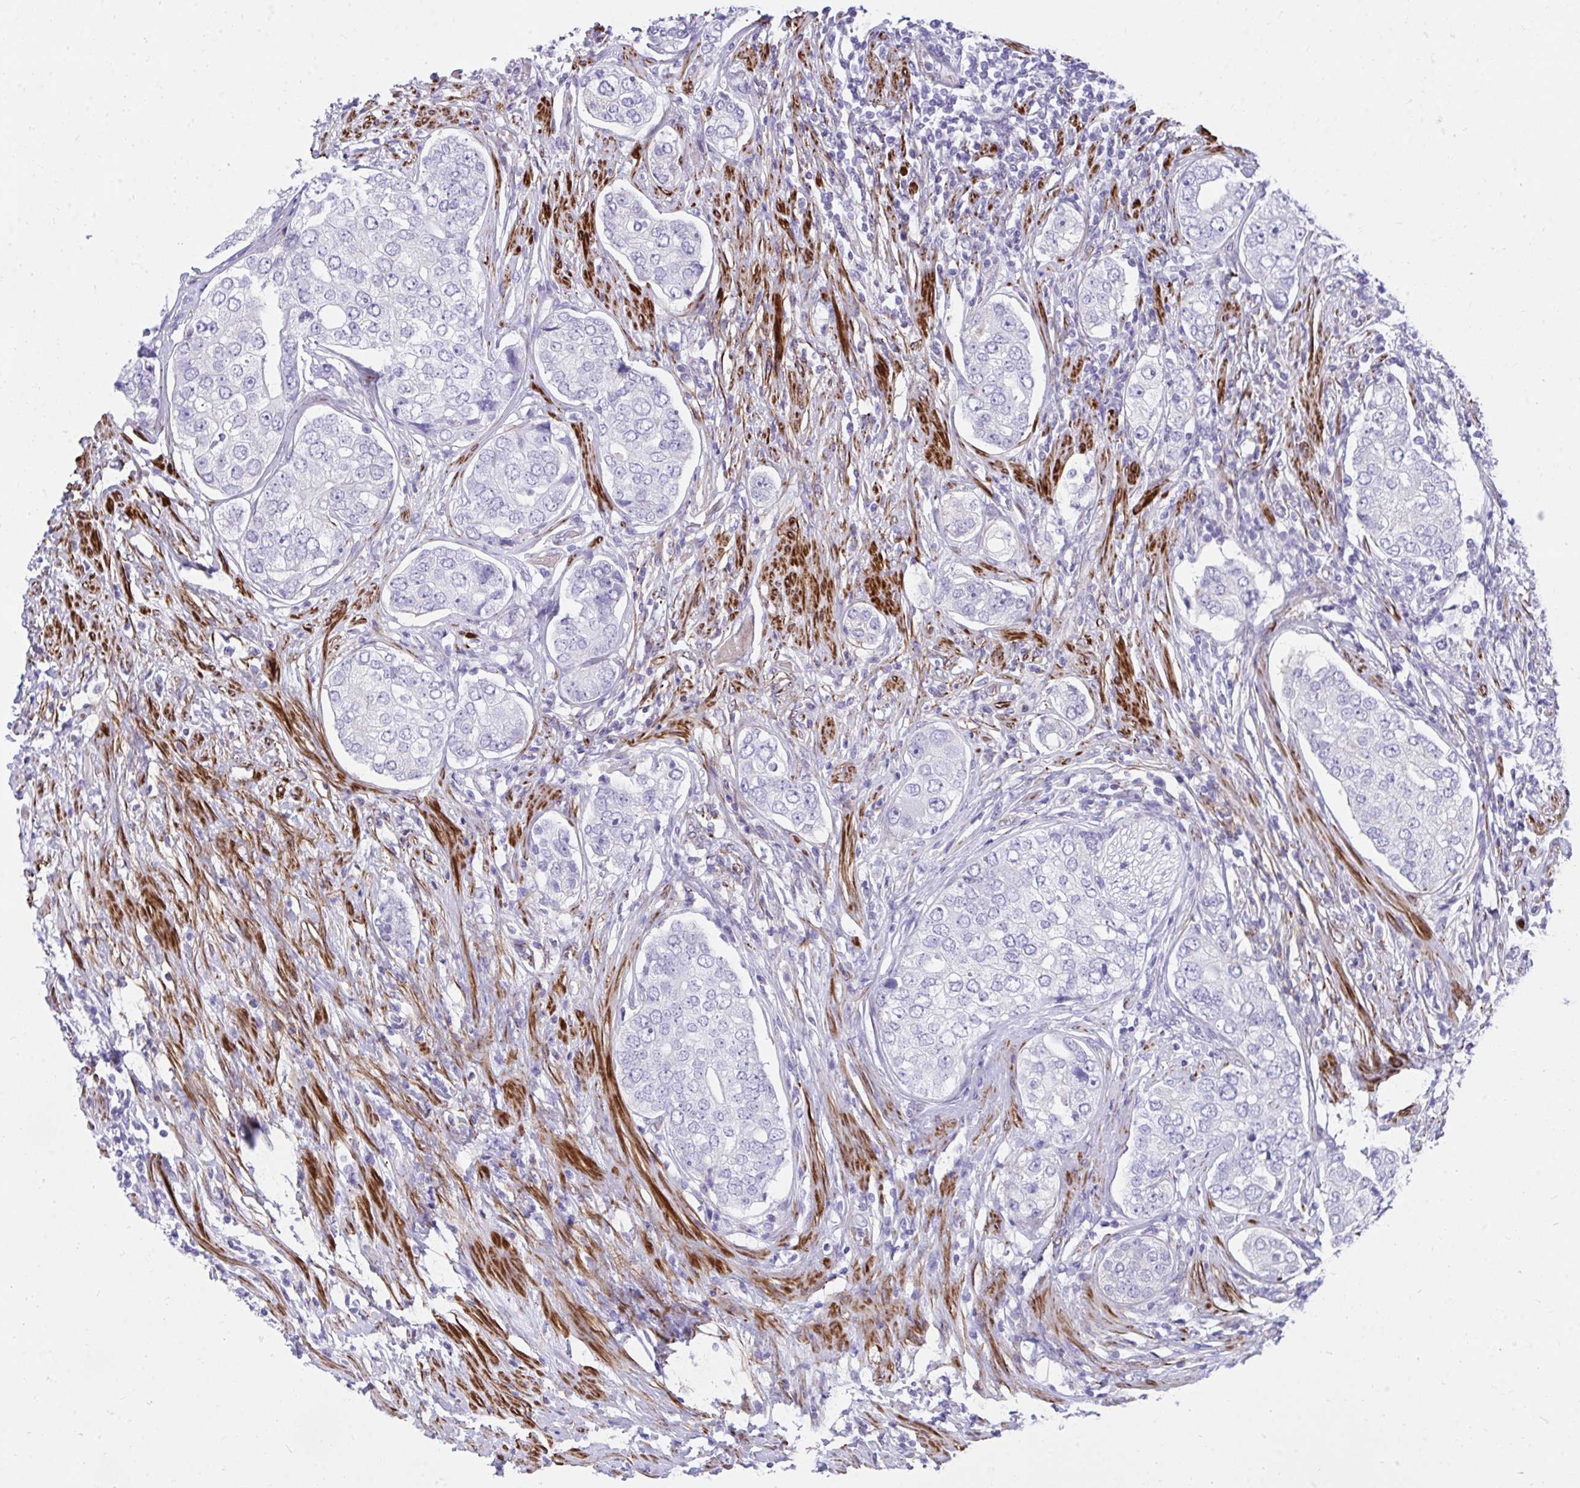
{"staining": {"intensity": "negative", "quantity": "none", "location": "none"}, "tissue": "prostate cancer", "cell_type": "Tumor cells", "image_type": "cancer", "snomed": [{"axis": "morphology", "description": "Adenocarcinoma, High grade"}, {"axis": "topography", "description": "Prostate"}], "caption": "High power microscopy histopathology image of an IHC micrograph of prostate cancer (adenocarcinoma (high-grade)), revealing no significant positivity in tumor cells.", "gene": "CSTB", "patient": {"sex": "male", "age": 60}}